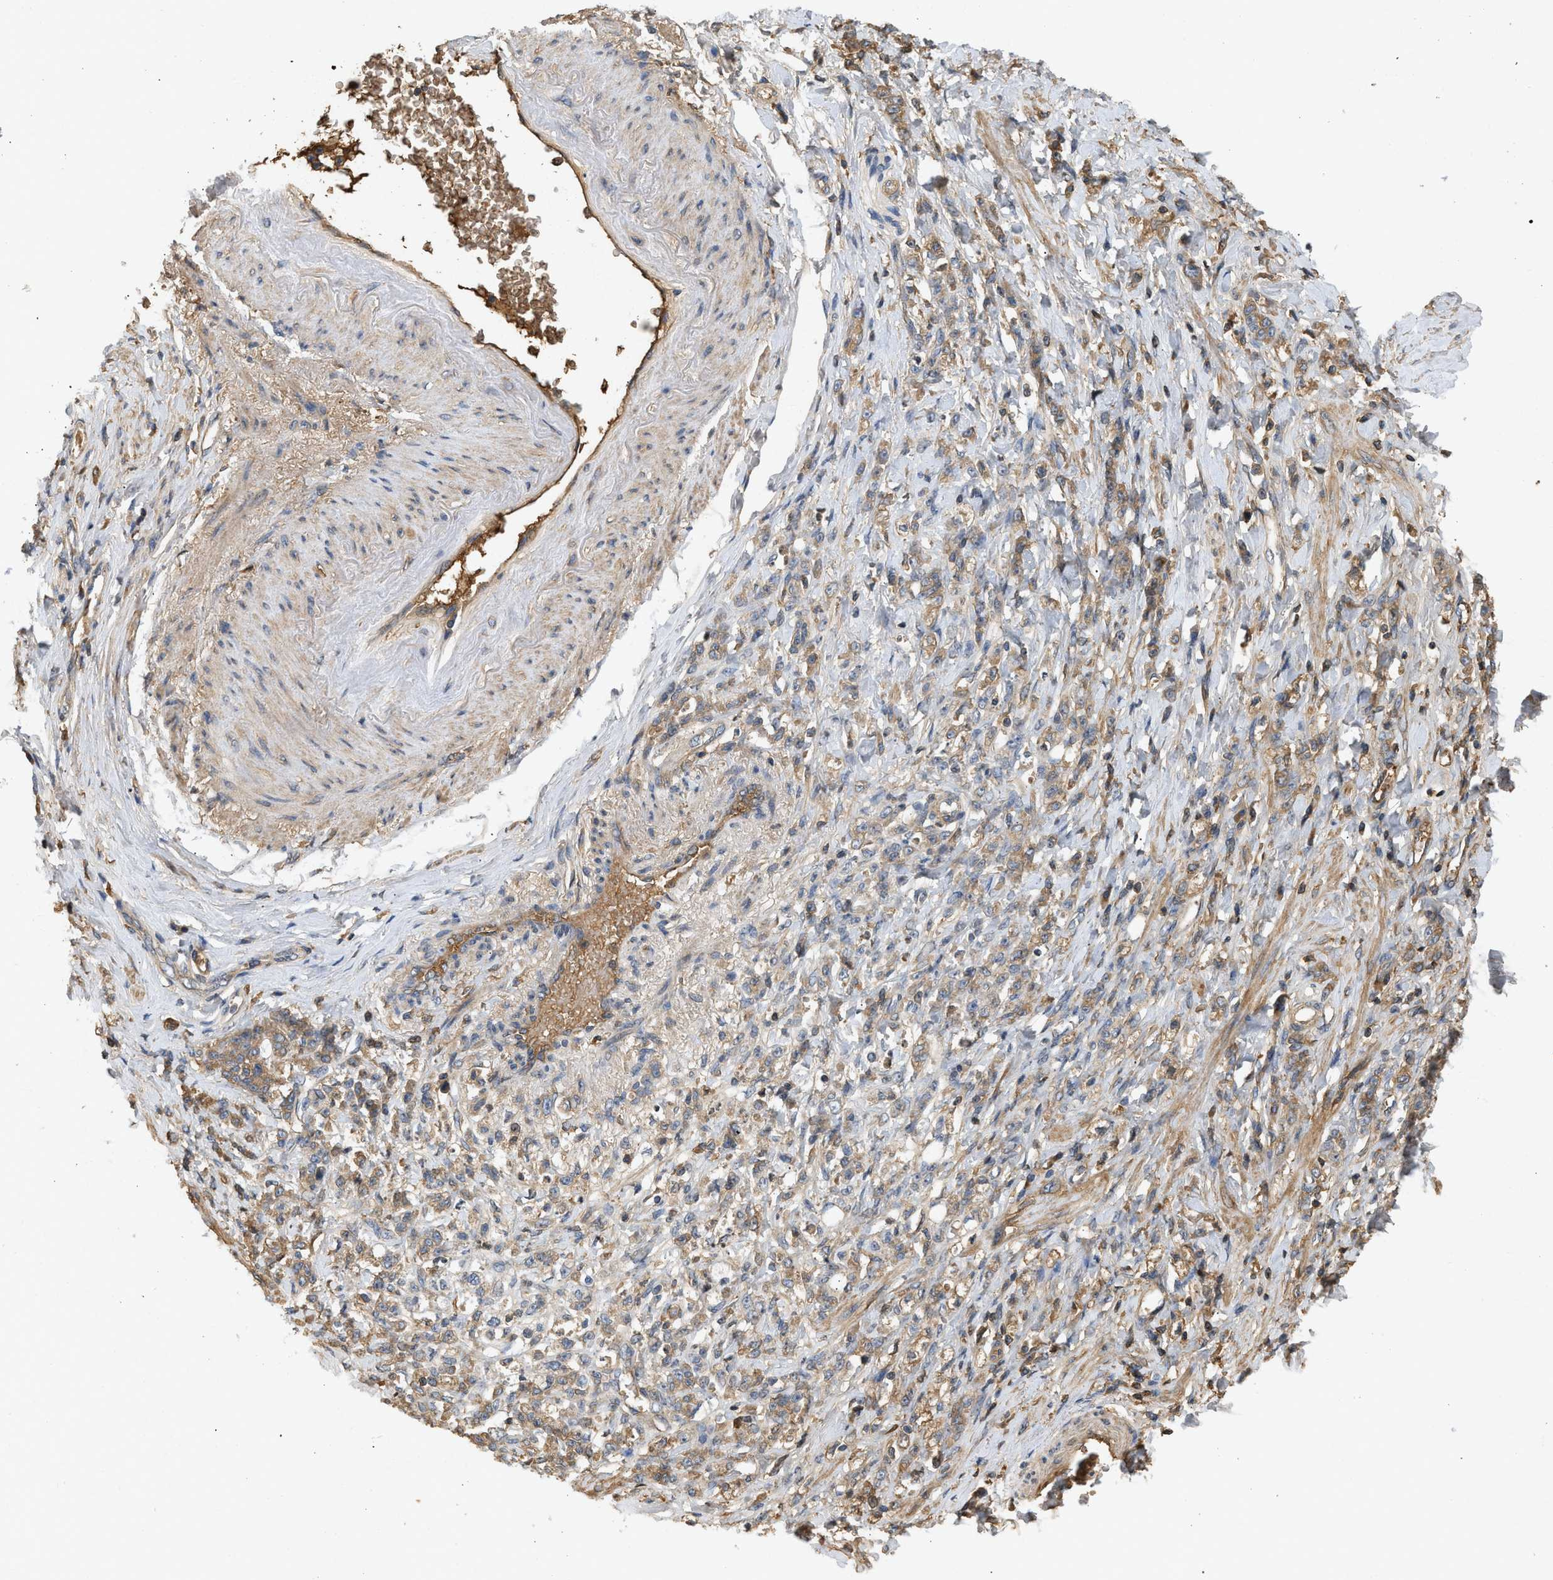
{"staining": {"intensity": "moderate", "quantity": ">75%", "location": "cytoplasmic/membranous"}, "tissue": "stomach cancer", "cell_type": "Tumor cells", "image_type": "cancer", "snomed": [{"axis": "morphology", "description": "Adenocarcinoma, NOS"}, {"axis": "topography", "description": "Stomach"}], "caption": "This is an image of immunohistochemistry staining of adenocarcinoma (stomach), which shows moderate expression in the cytoplasmic/membranous of tumor cells.", "gene": "F8", "patient": {"sex": "male", "age": 82}}